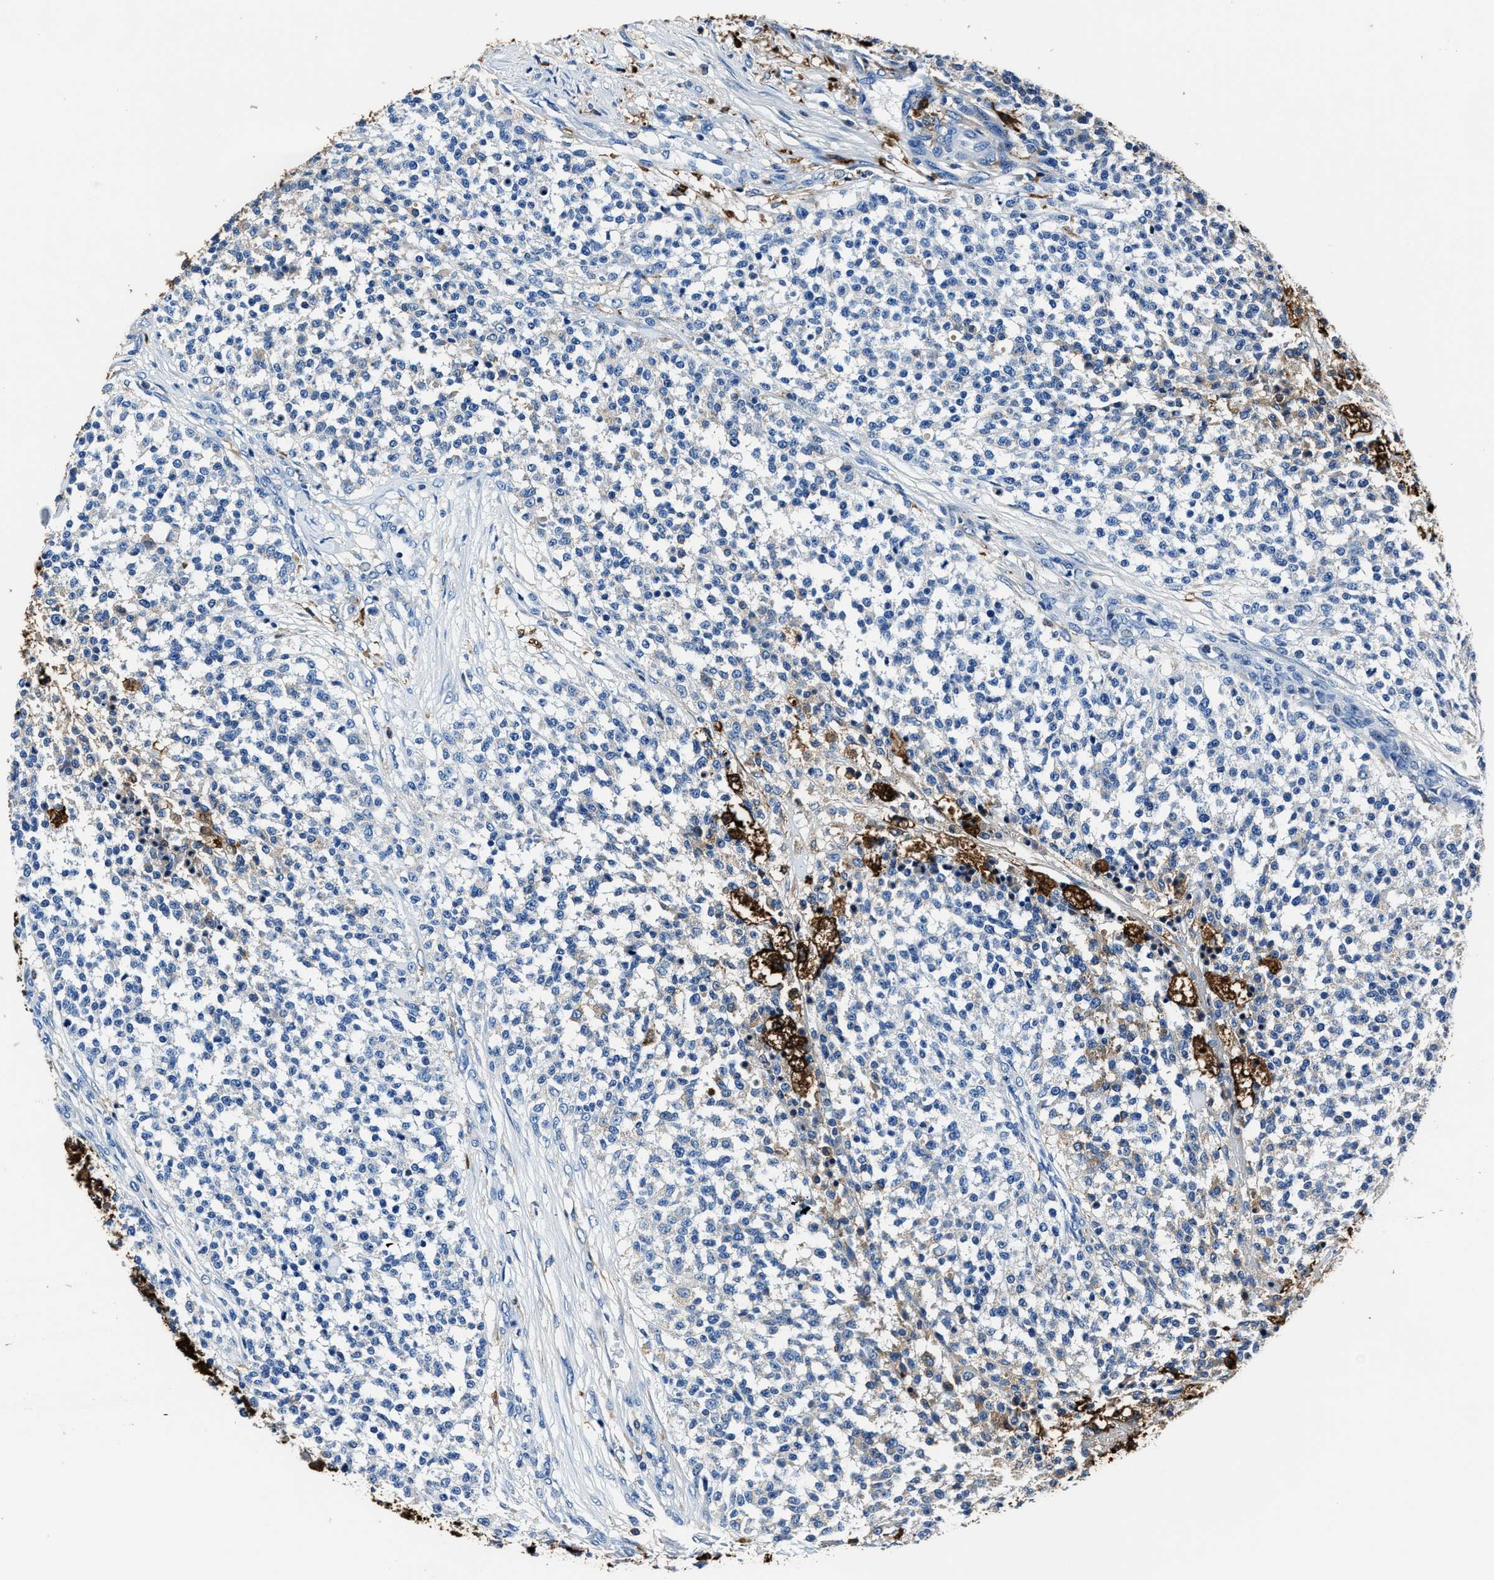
{"staining": {"intensity": "negative", "quantity": "none", "location": "none"}, "tissue": "testis cancer", "cell_type": "Tumor cells", "image_type": "cancer", "snomed": [{"axis": "morphology", "description": "Seminoma, NOS"}, {"axis": "topography", "description": "Testis"}], "caption": "IHC image of neoplastic tissue: human testis seminoma stained with DAB reveals no significant protein staining in tumor cells. (DAB (3,3'-diaminobenzidine) IHC visualized using brightfield microscopy, high magnification).", "gene": "FTL", "patient": {"sex": "male", "age": 59}}